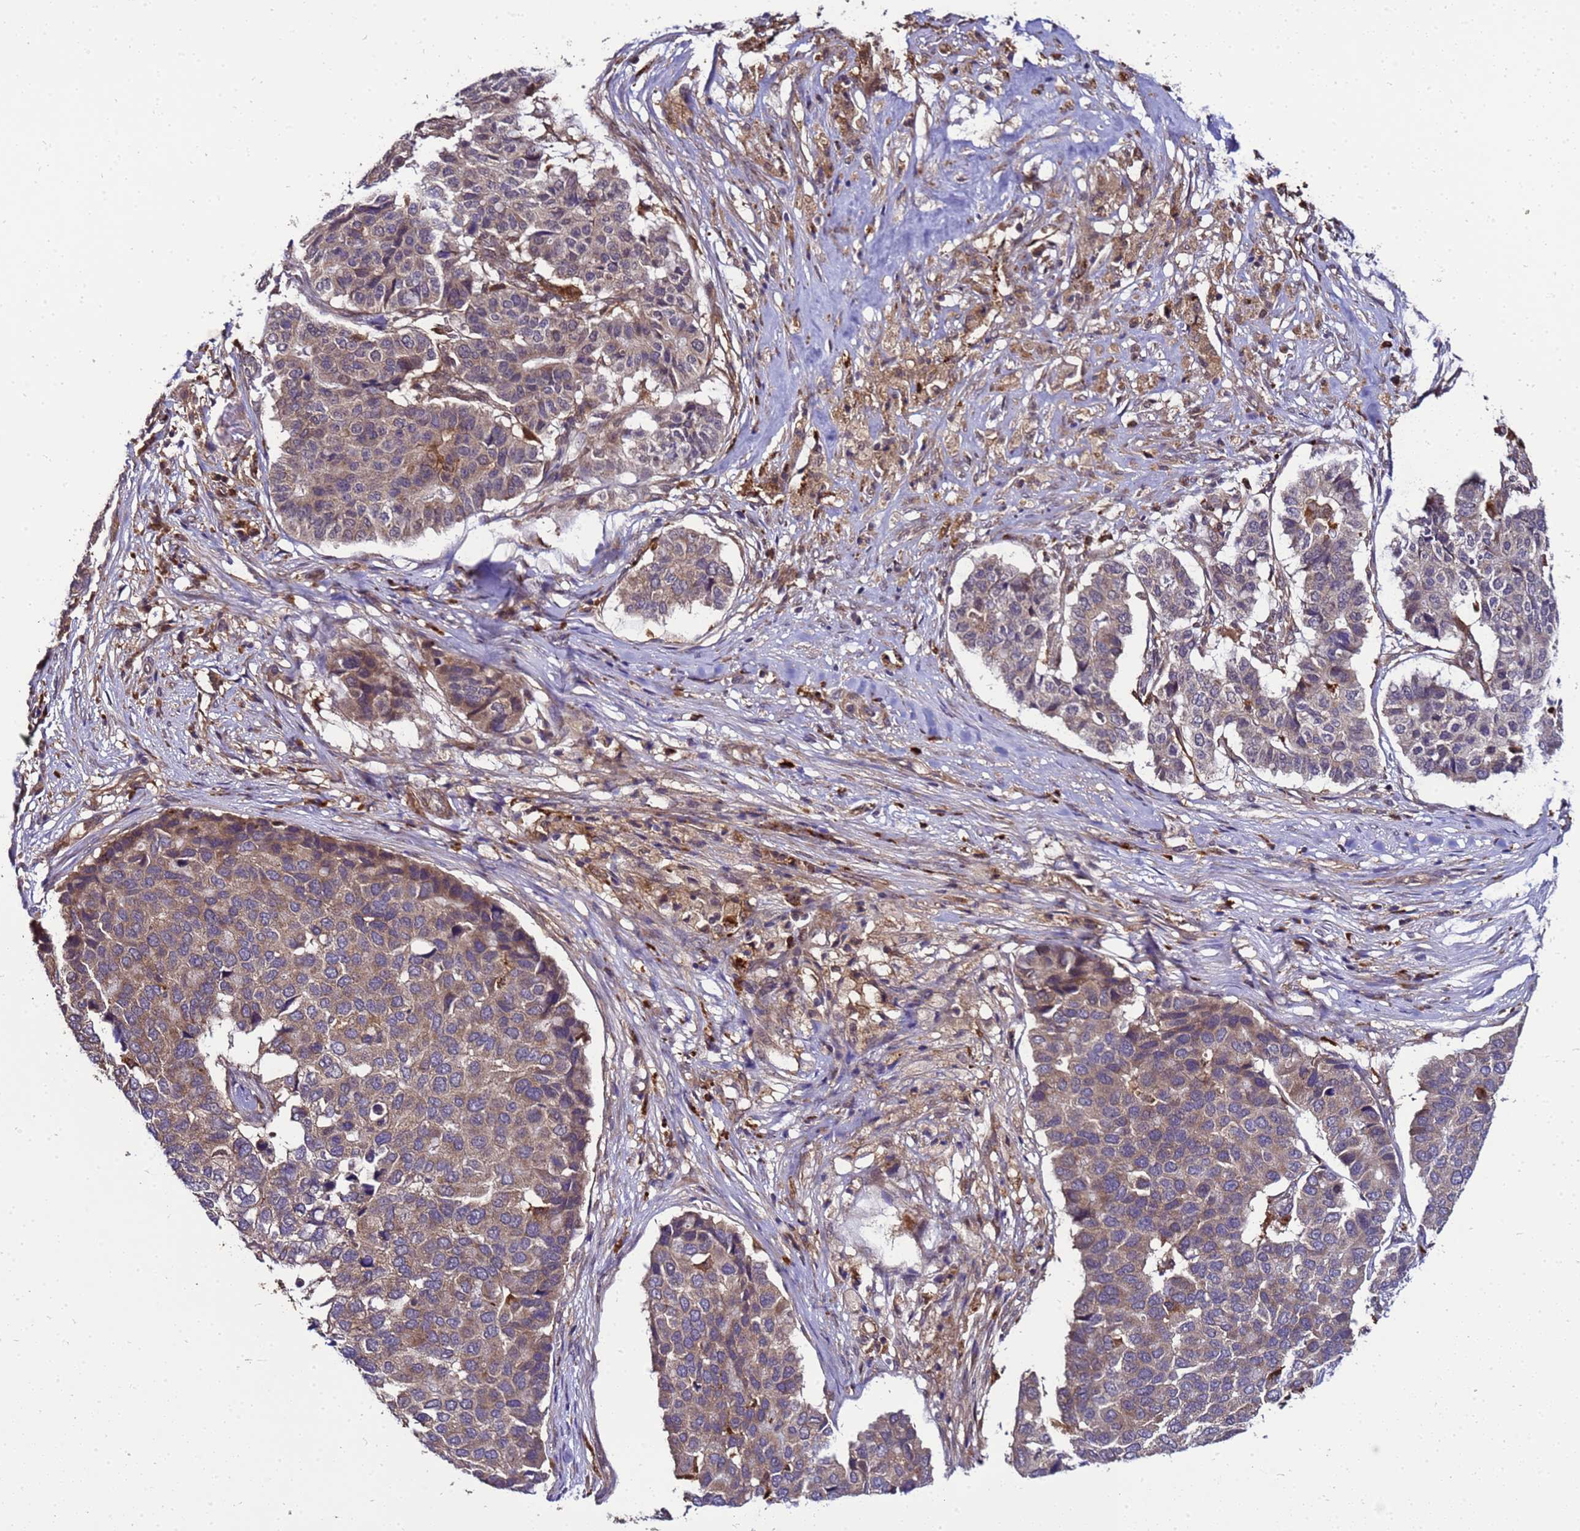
{"staining": {"intensity": "moderate", "quantity": ">75%", "location": "cytoplasmic/membranous"}, "tissue": "pancreatic cancer", "cell_type": "Tumor cells", "image_type": "cancer", "snomed": [{"axis": "morphology", "description": "Adenocarcinoma, NOS"}, {"axis": "topography", "description": "Pancreas"}], "caption": "An immunohistochemistry (IHC) photomicrograph of neoplastic tissue is shown. Protein staining in brown shows moderate cytoplasmic/membranous positivity in pancreatic cancer within tumor cells.", "gene": "TRABD", "patient": {"sex": "male", "age": 50}}